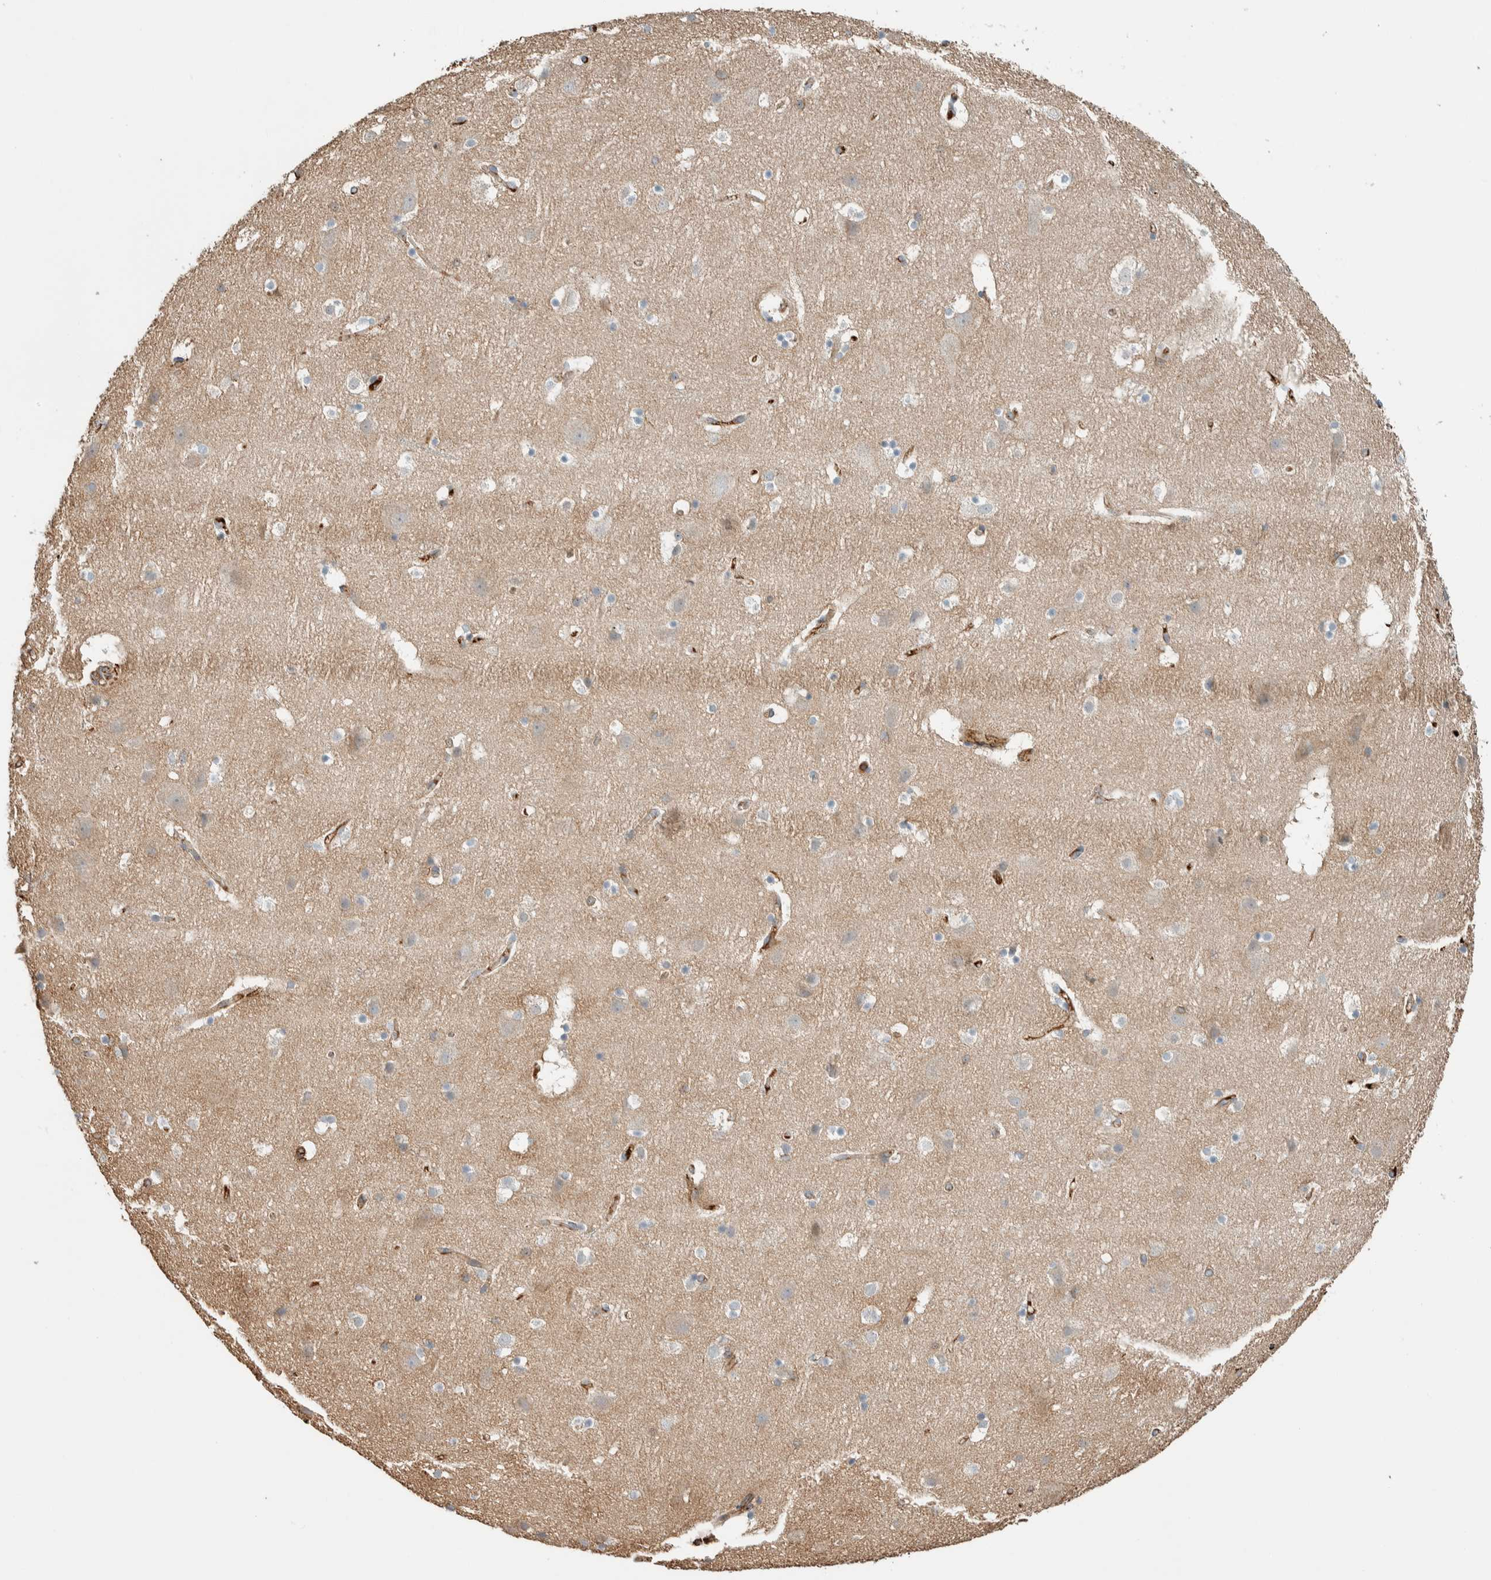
{"staining": {"intensity": "moderate", "quantity": "25%-75%", "location": "cytoplasmic/membranous"}, "tissue": "cerebral cortex", "cell_type": "Endothelial cells", "image_type": "normal", "snomed": [{"axis": "morphology", "description": "Normal tissue, NOS"}, {"axis": "topography", "description": "Cerebral cortex"}], "caption": "Immunohistochemistry (IHC) photomicrograph of unremarkable cerebral cortex stained for a protein (brown), which exhibits medium levels of moderate cytoplasmic/membranous positivity in about 25%-75% of endothelial cells.", "gene": "CTBP2", "patient": {"sex": "male", "age": 45}}